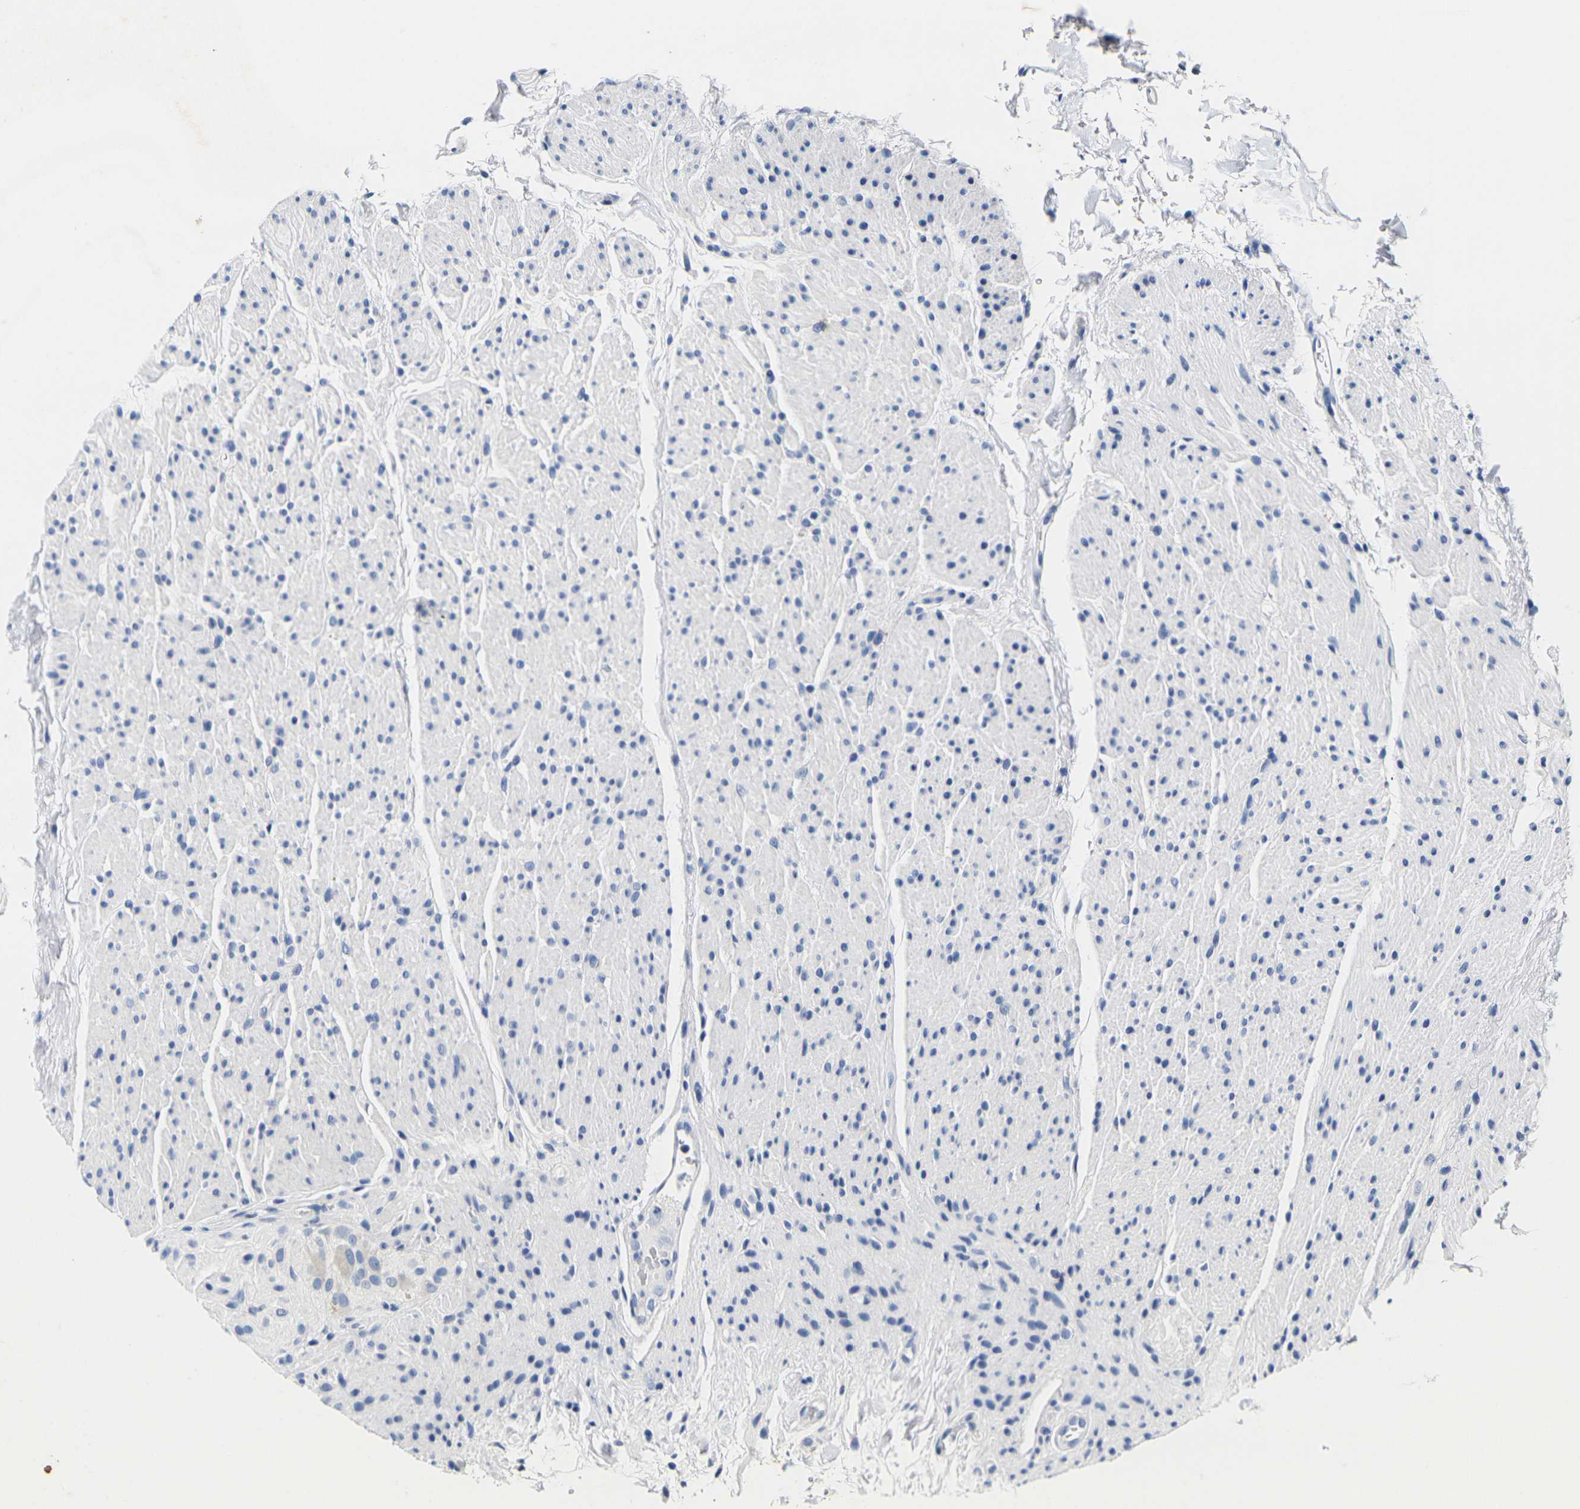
{"staining": {"intensity": "negative", "quantity": "none", "location": "none"}, "tissue": "colon", "cell_type": "Endothelial cells", "image_type": "normal", "snomed": [{"axis": "morphology", "description": "Normal tissue, NOS"}, {"axis": "topography", "description": "Colon"}], "caption": "Immunohistochemistry of normal colon demonstrates no expression in endothelial cells.", "gene": "NOCT", "patient": {"sex": "female", "age": 61}}